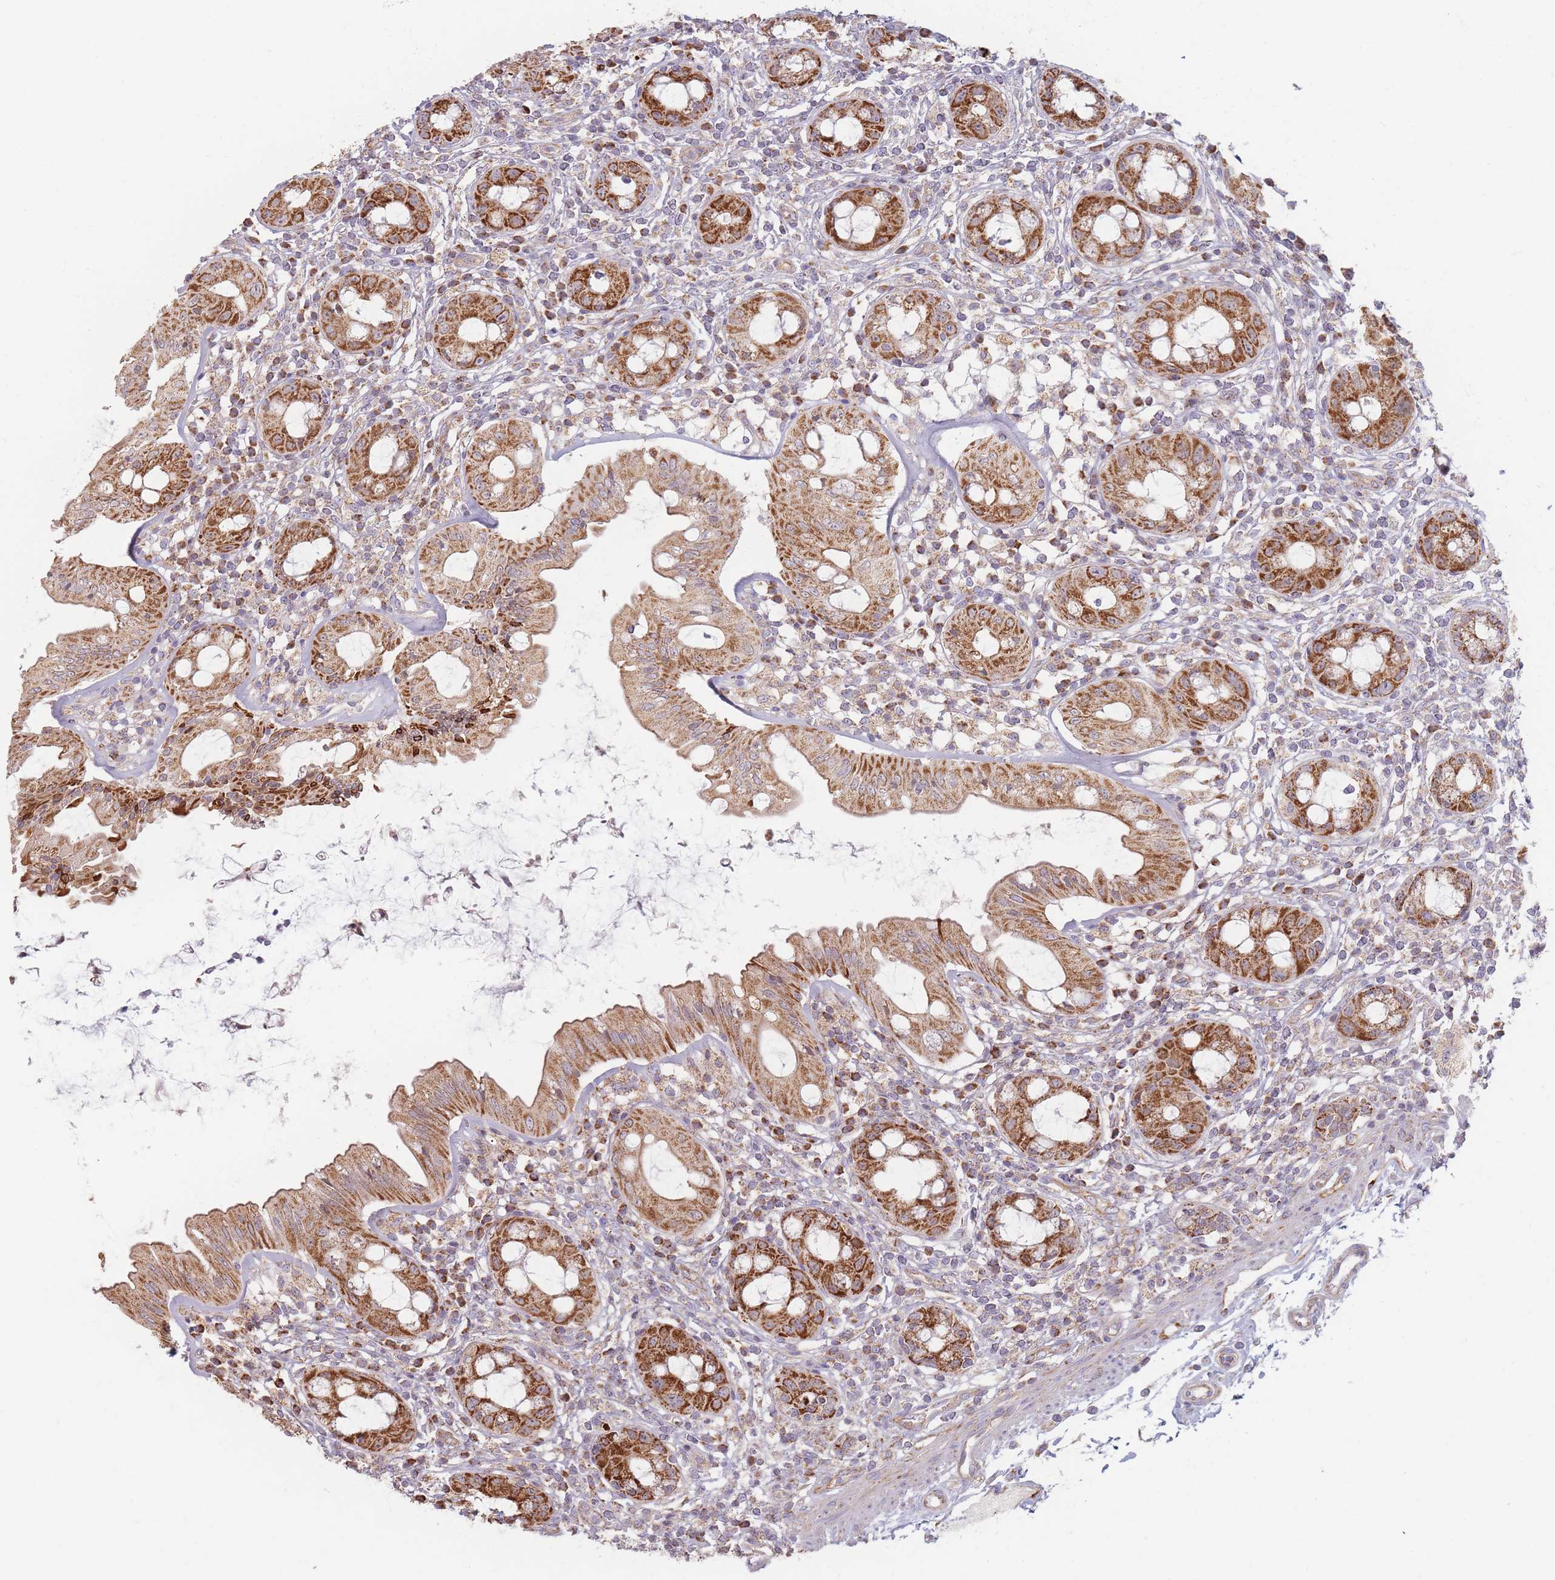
{"staining": {"intensity": "moderate", "quantity": ">75%", "location": "cytoplasmic/membranous"}, "tissue": "rectum", "cell_type": "Glandular cells", "image_type": "normal", "snomed": [{"axis": "morphology", "description": "Normal tissue, NOS"}, {"axis": "topography", "description": "Rectum"}], "caption": "Brown immunohistochemical staining in unremarkable rectum reveals moderate cytoplasmic/membranous staining in about >75% of glandular cells.", "gene": "ESRP2", "patient": {"sex": "female", "age": 57}}